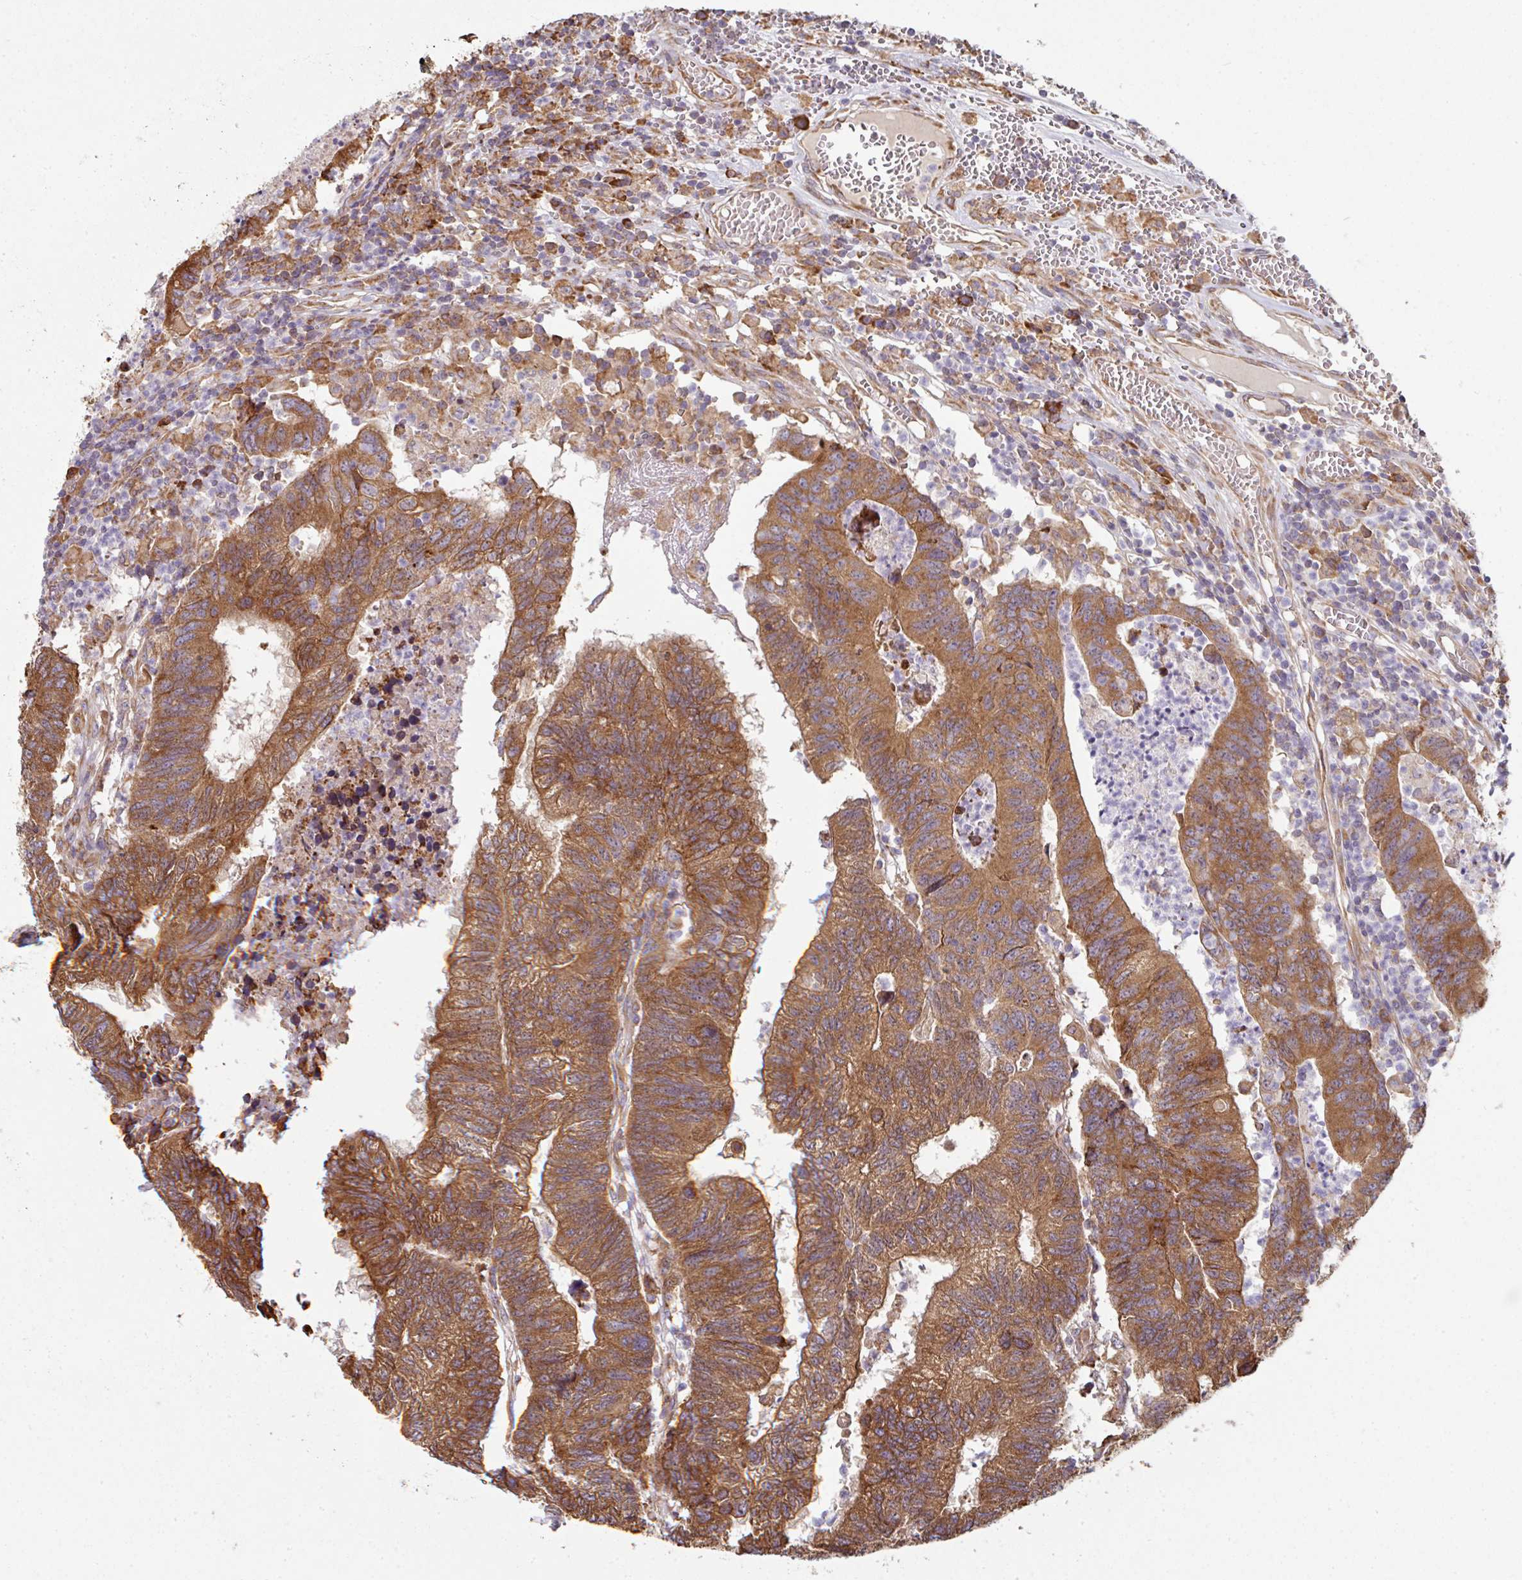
{"staining": {"intensity": "strong", "quantity": ">75%", "location": "cytoplasmic/membranous"}, "tissue": "colorectal cancer", "cell_type": "Tumor cells", "image_type": "cancer", "snomed": [{"axis": "morphology", "description": "Adenocarcinoma, NOS"}, {"axis": "topography", "description": "Colon"}], "caption": "Colorectal adenocarcinoma stained for a protein (brown) demonstrates strong cytoplasmic/membranous positive expression in approximately >75% of tumor cells.", "gene": "FAT4", "patient": {"sex": "female", "age": 48}}